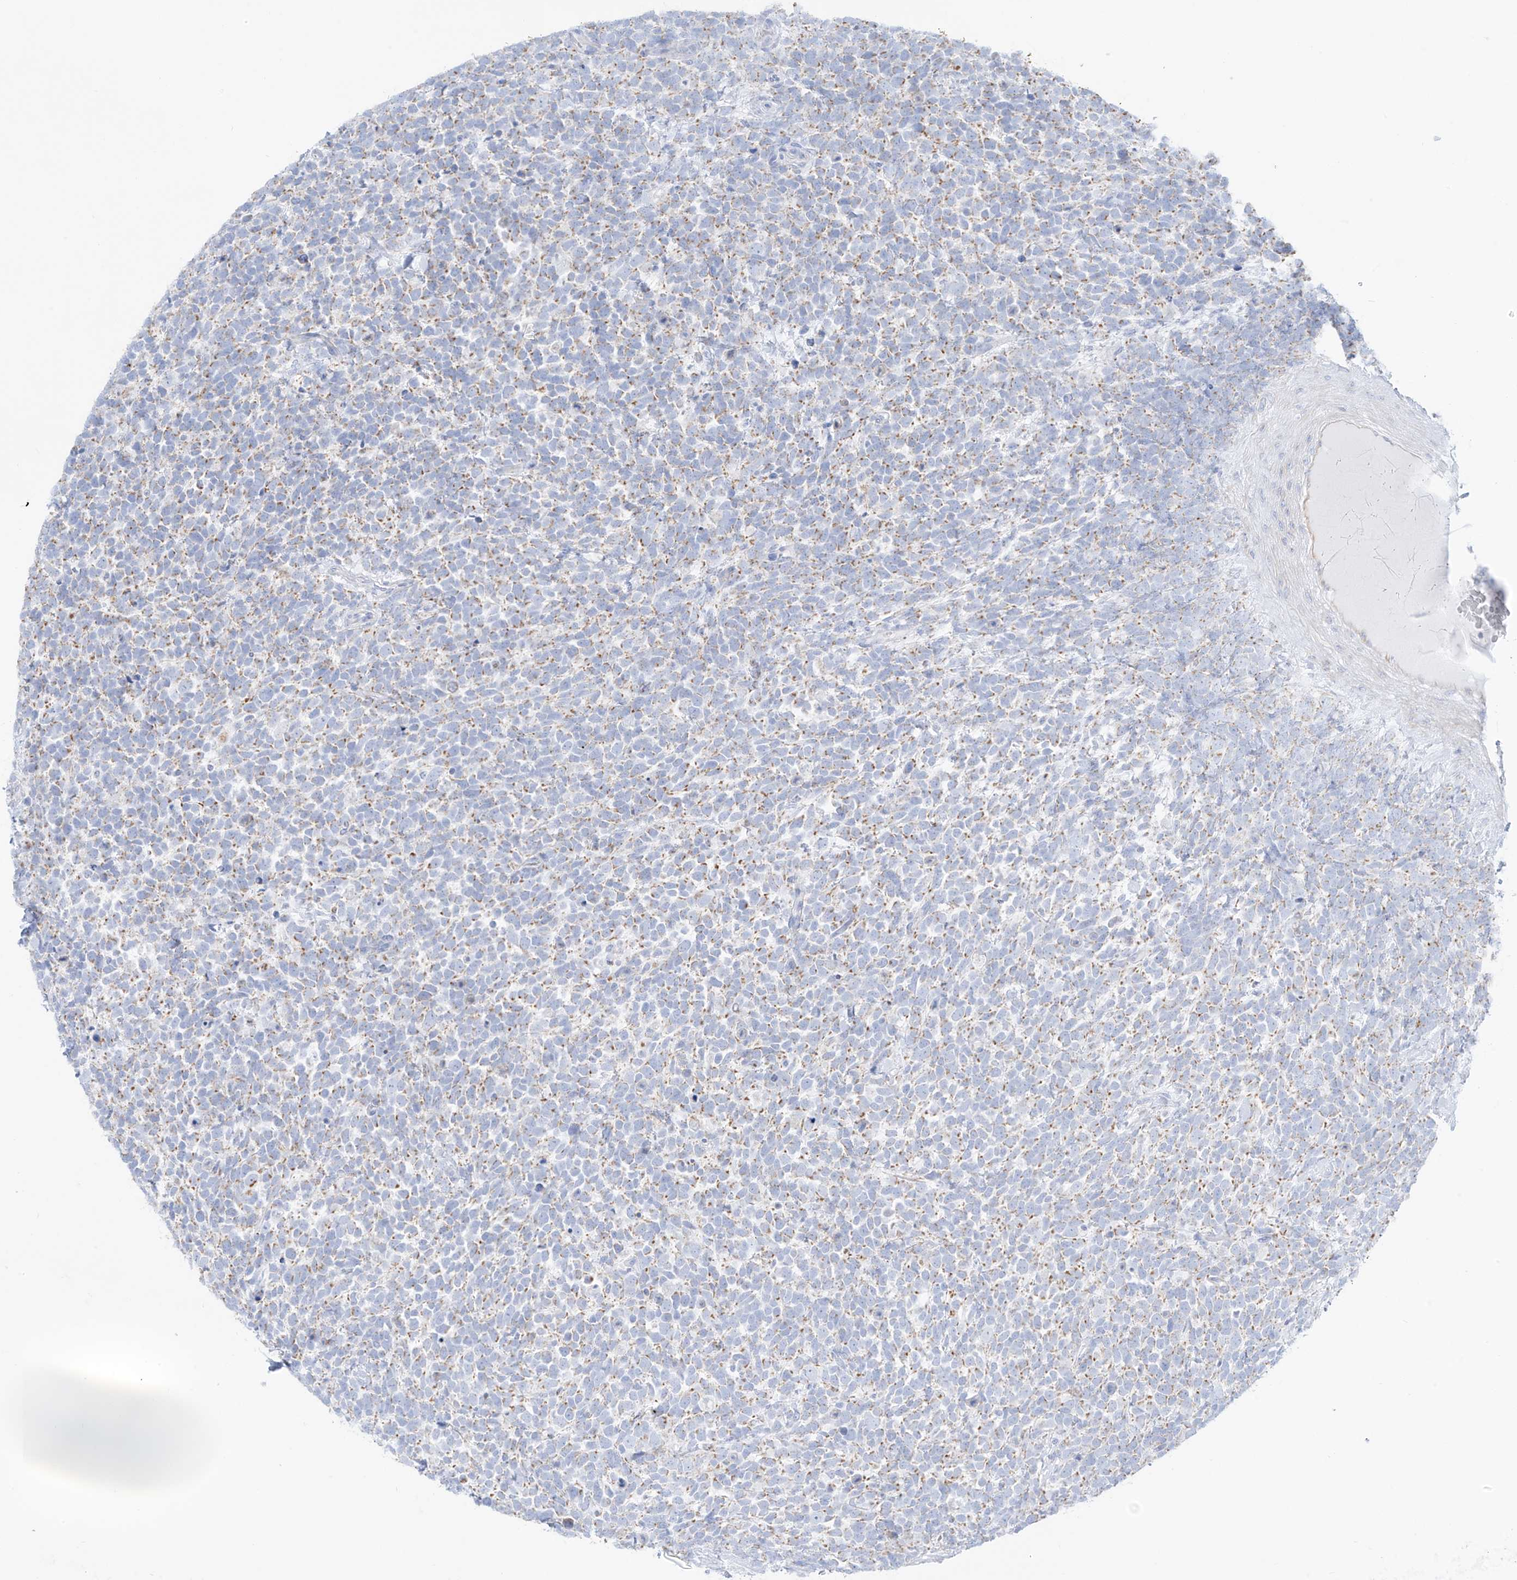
{"staining": {"intensity": "weak", "quantity": "25%-75%", "location": "cytoplasmic/membranous"}, "tissue": "urothelial cancer", "cell_type": "Tumor cells", "image_type": "cancer", "snomed": [{"axis": "morphology", "description": "Urothelial carcinoma, High grade"}, {"axis": "topography", "description": "Urinary bladder"}], "caption": "The immunohistochemical stain shows weak cytoplasmic/membranous expression in tumor cells of urothelial cancer tissue. The protein is shown in brown color, while the nuclei are stained blue.", "gene": "SLC26A3", "patient": {"sex": "female", "age": 82}}